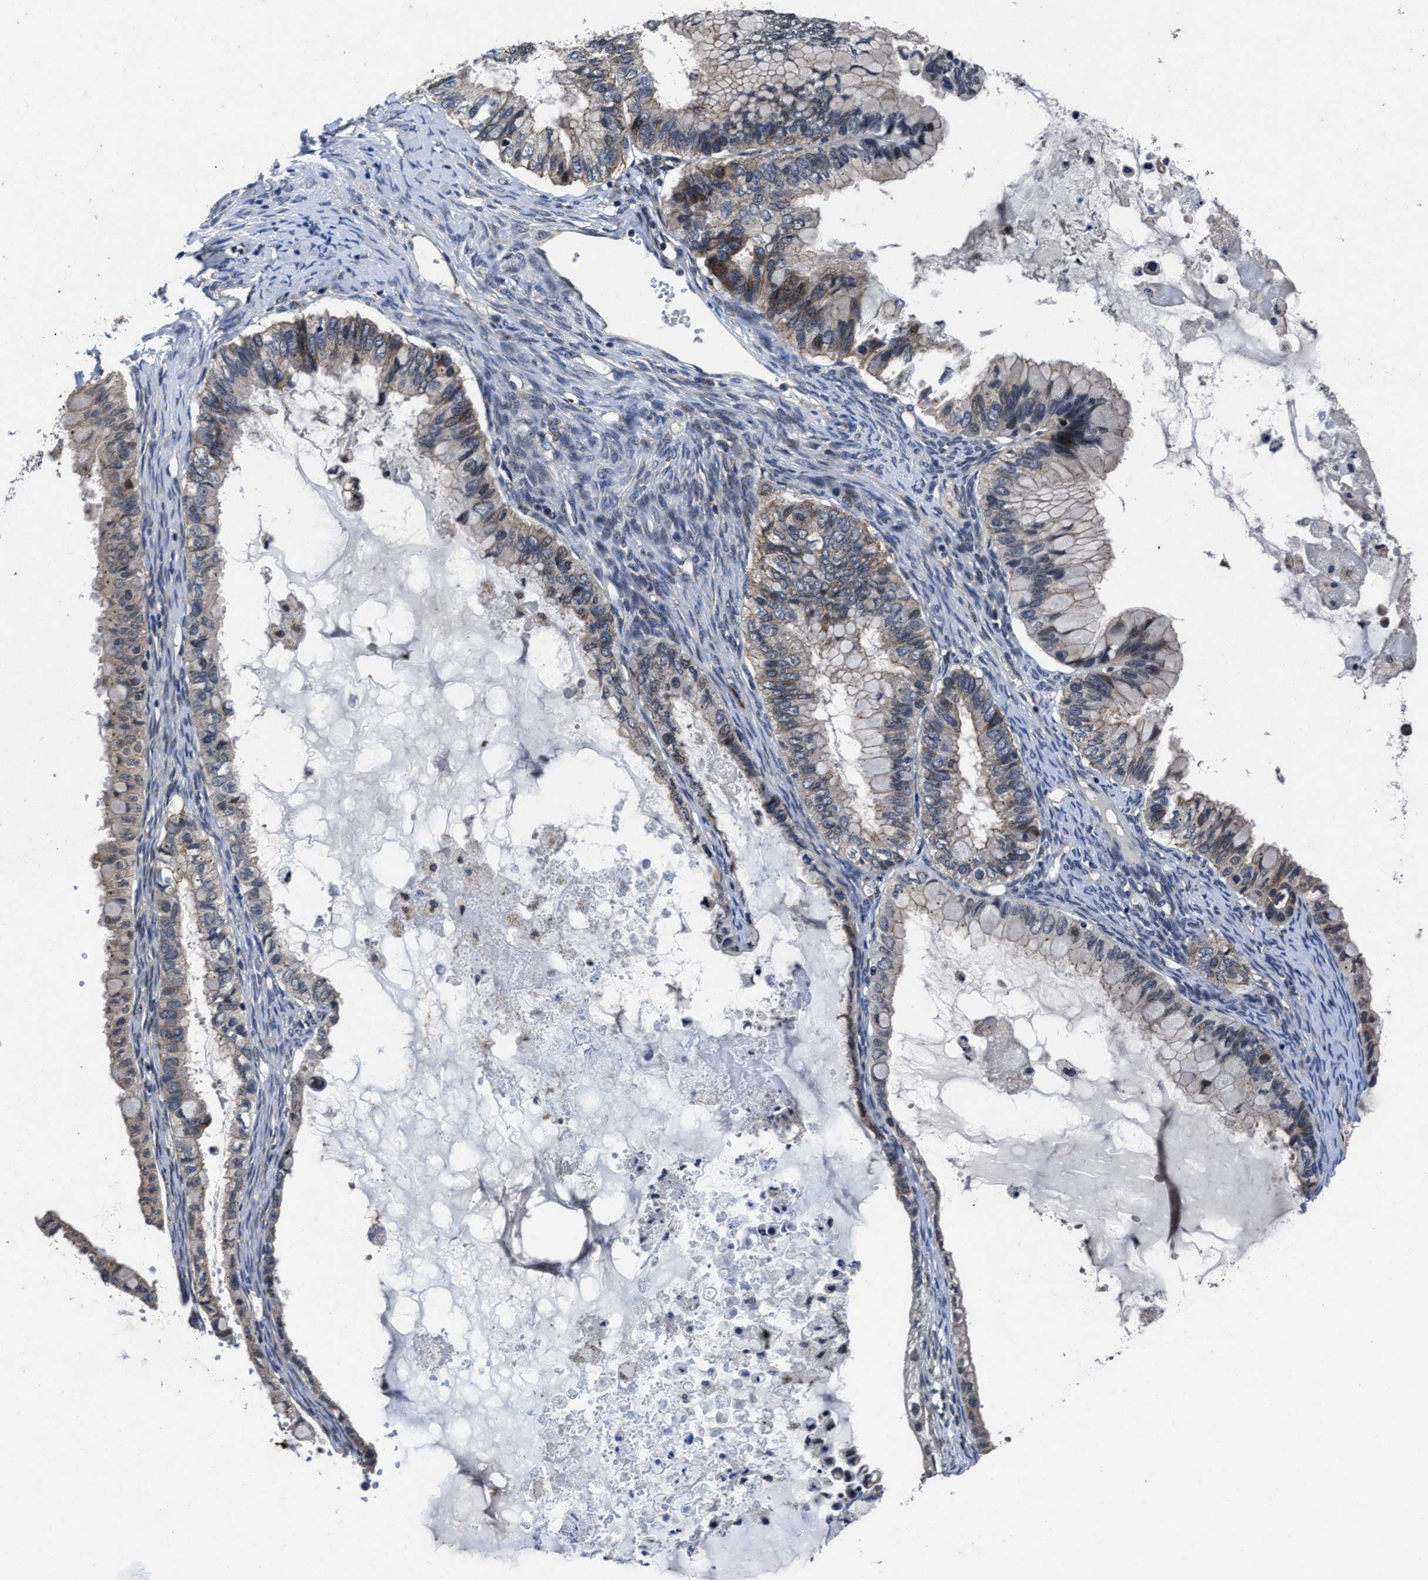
{"staining": {"intensity": "moderate", "quantity": "<25%", "location": "cytoplasmic/membranous"}, "tissue": "ovarian cancer", "cell_type": "Tumor cells", "image_type": "cancer", "snomed": [{"axis": "morphology", "description": "Cystadenocarcinoma, mucinous, NOS"}, {"axis": "topography", "description": "Ovary"}], "caption": "Brown immunohistochemical staining in ovarian cancer displays moderate cytoplasmic/membranous staining in approximately <25% of tumor cells.", "gene": "TMEM53", "patient": {"sex": "female", "age": 80}}